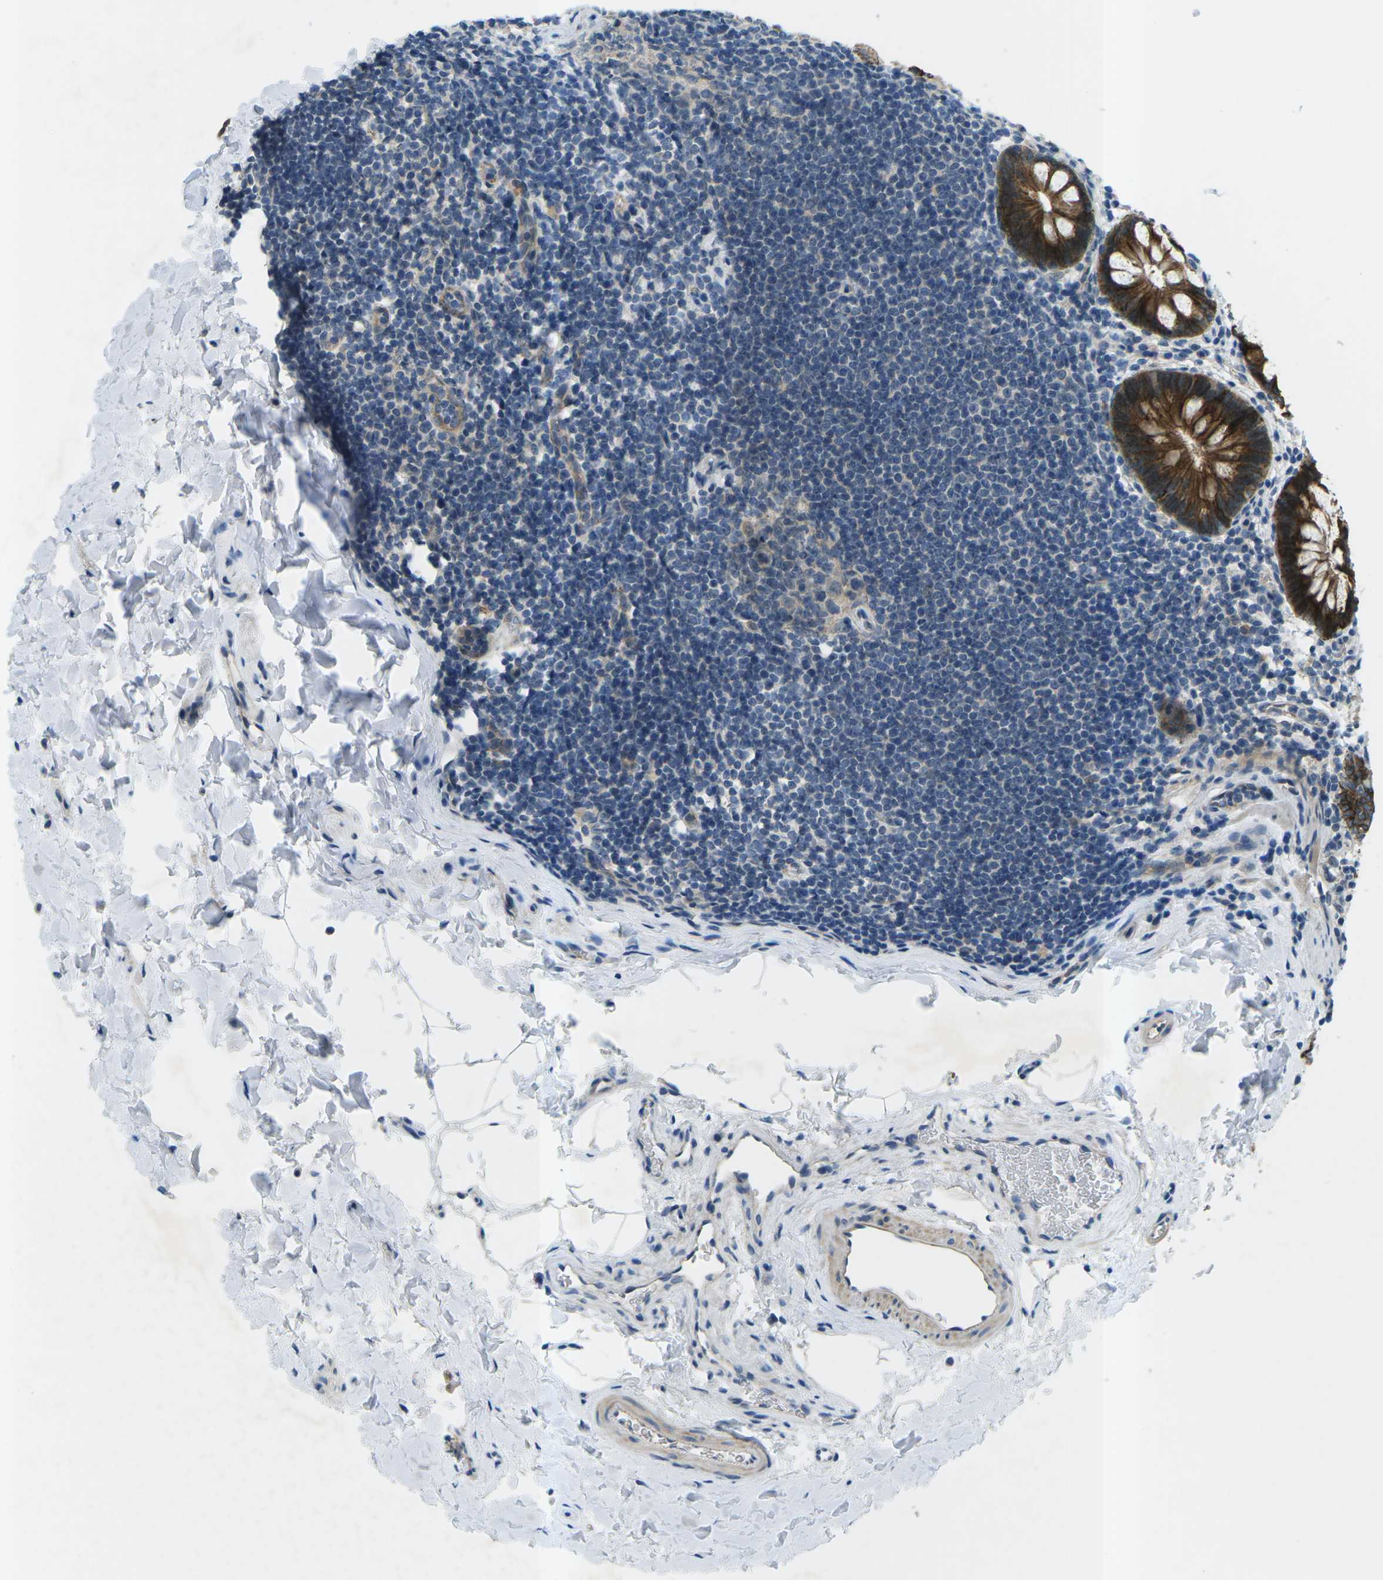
{"staining": {"intensity": "strong", "quantity": ">75%", "location": "cytoplasmic/membranous"}, "tissue": "rectum", "cell_type": "Glandular cells", "image_type": "normal", "snomed": [{"axis": "morphology", "description": "Normal tissue, NOS"}, {"axis": "topography", "description": "Rectum"}], "caption": "Immunohistochemistry (IHC) micrograph of unremarkable rectum: human rectum stained using IHC displays high levels of strong protein expression localized specifically in the cytoplasmic/membranous of glandular cells, appearing as a cytoplasmic/membranous brown color.", "gene": "CTNND1", "patient": {"sex": "female", "age": 24}}